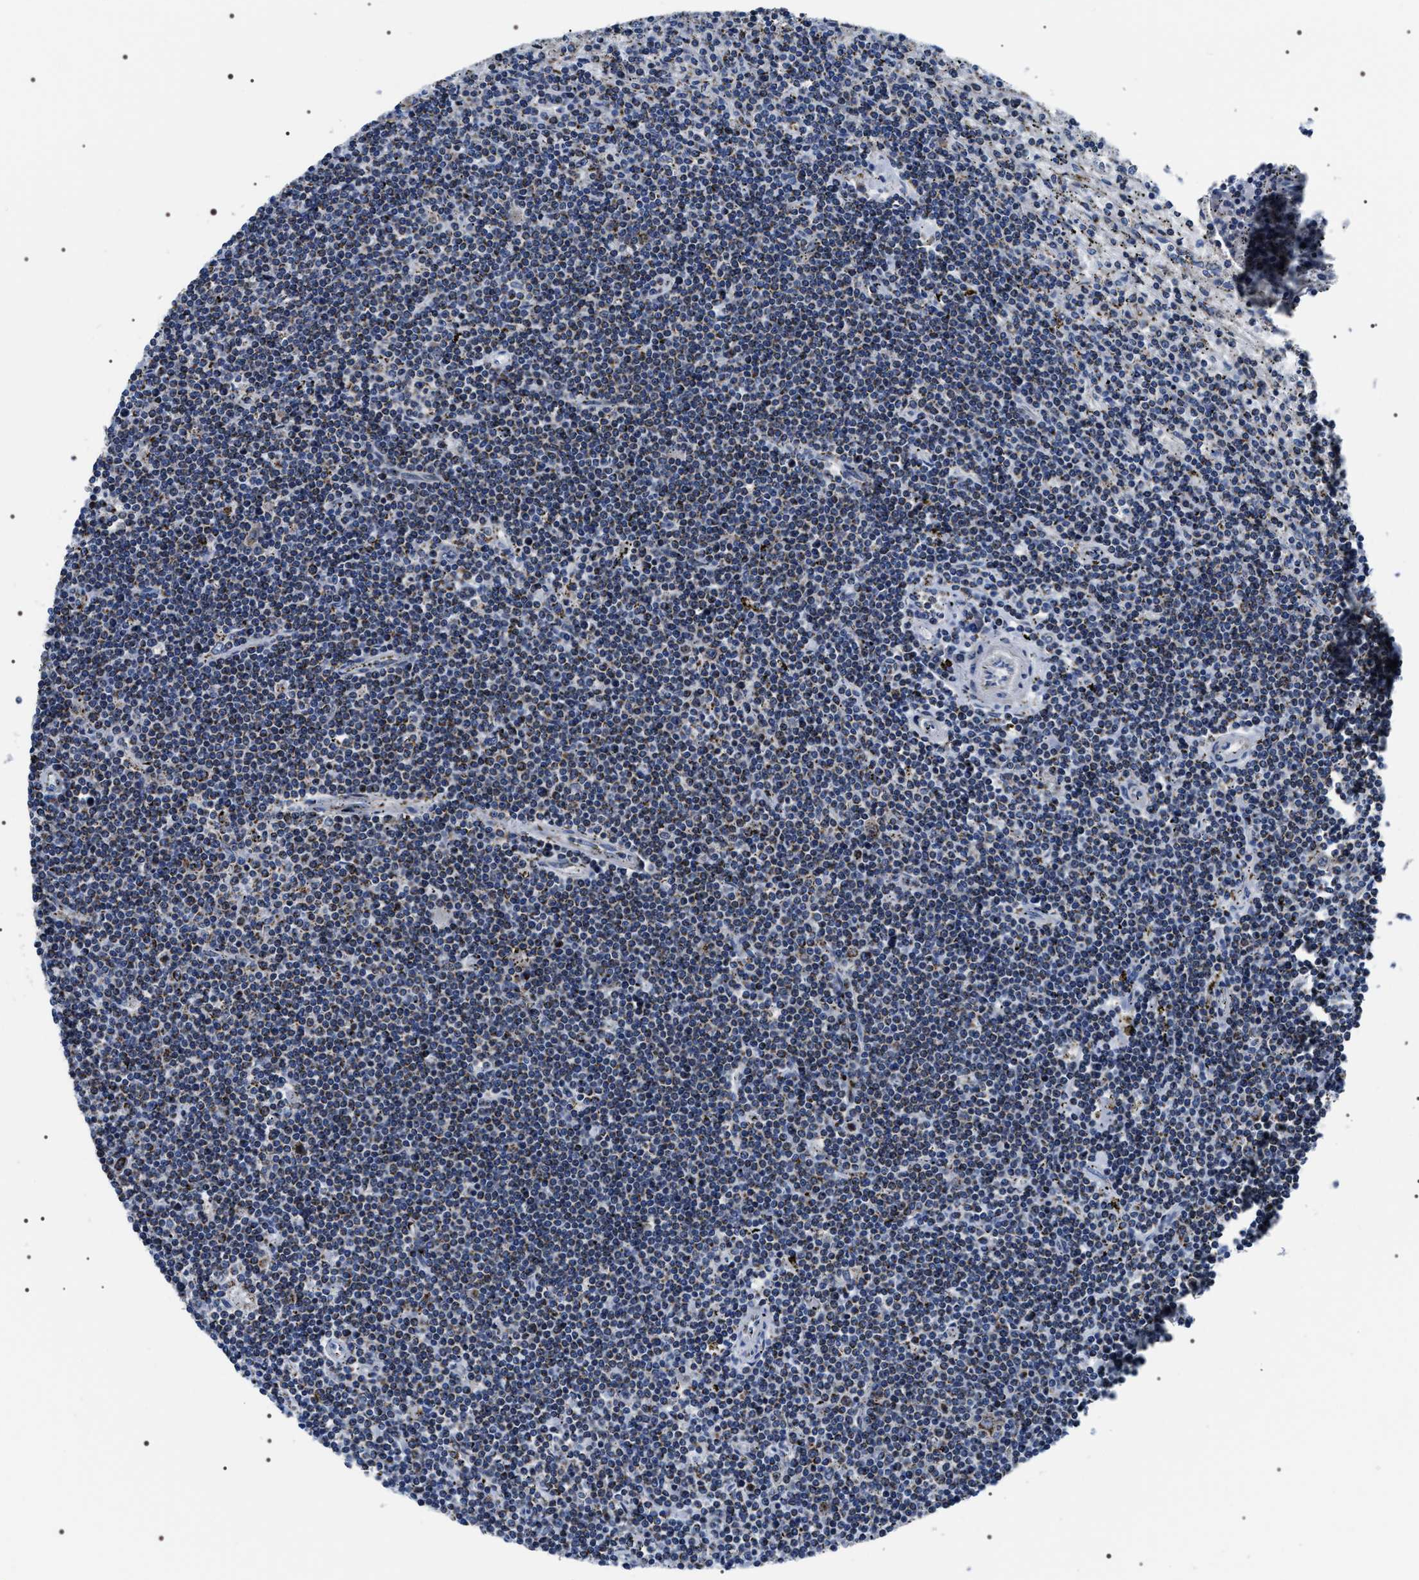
{"staining": {"intensity": "weak", "quantity": "25%-75%", "location": "cytoplasmic/membranous"}, "tissue": "lymphoma", "cell_type": "Tumor cells", "image_type": "cancer", "snomed": [{"axis": "morphology", "description": "Malignant lymphoma, non-Hodgkin's type, Low grade"}, {"axis": "topography", "description": "Spleen"}], "caption": "Protein analysis of lymphoma tissue reveals weak cytoplasmic/membranous staining in about 25%-75% of tumor cells. (DAB = brown stain, brightfield microscopy at high magnification).", "gene": "NTMT1", "patient": {"sex": "male", "age": 76}}